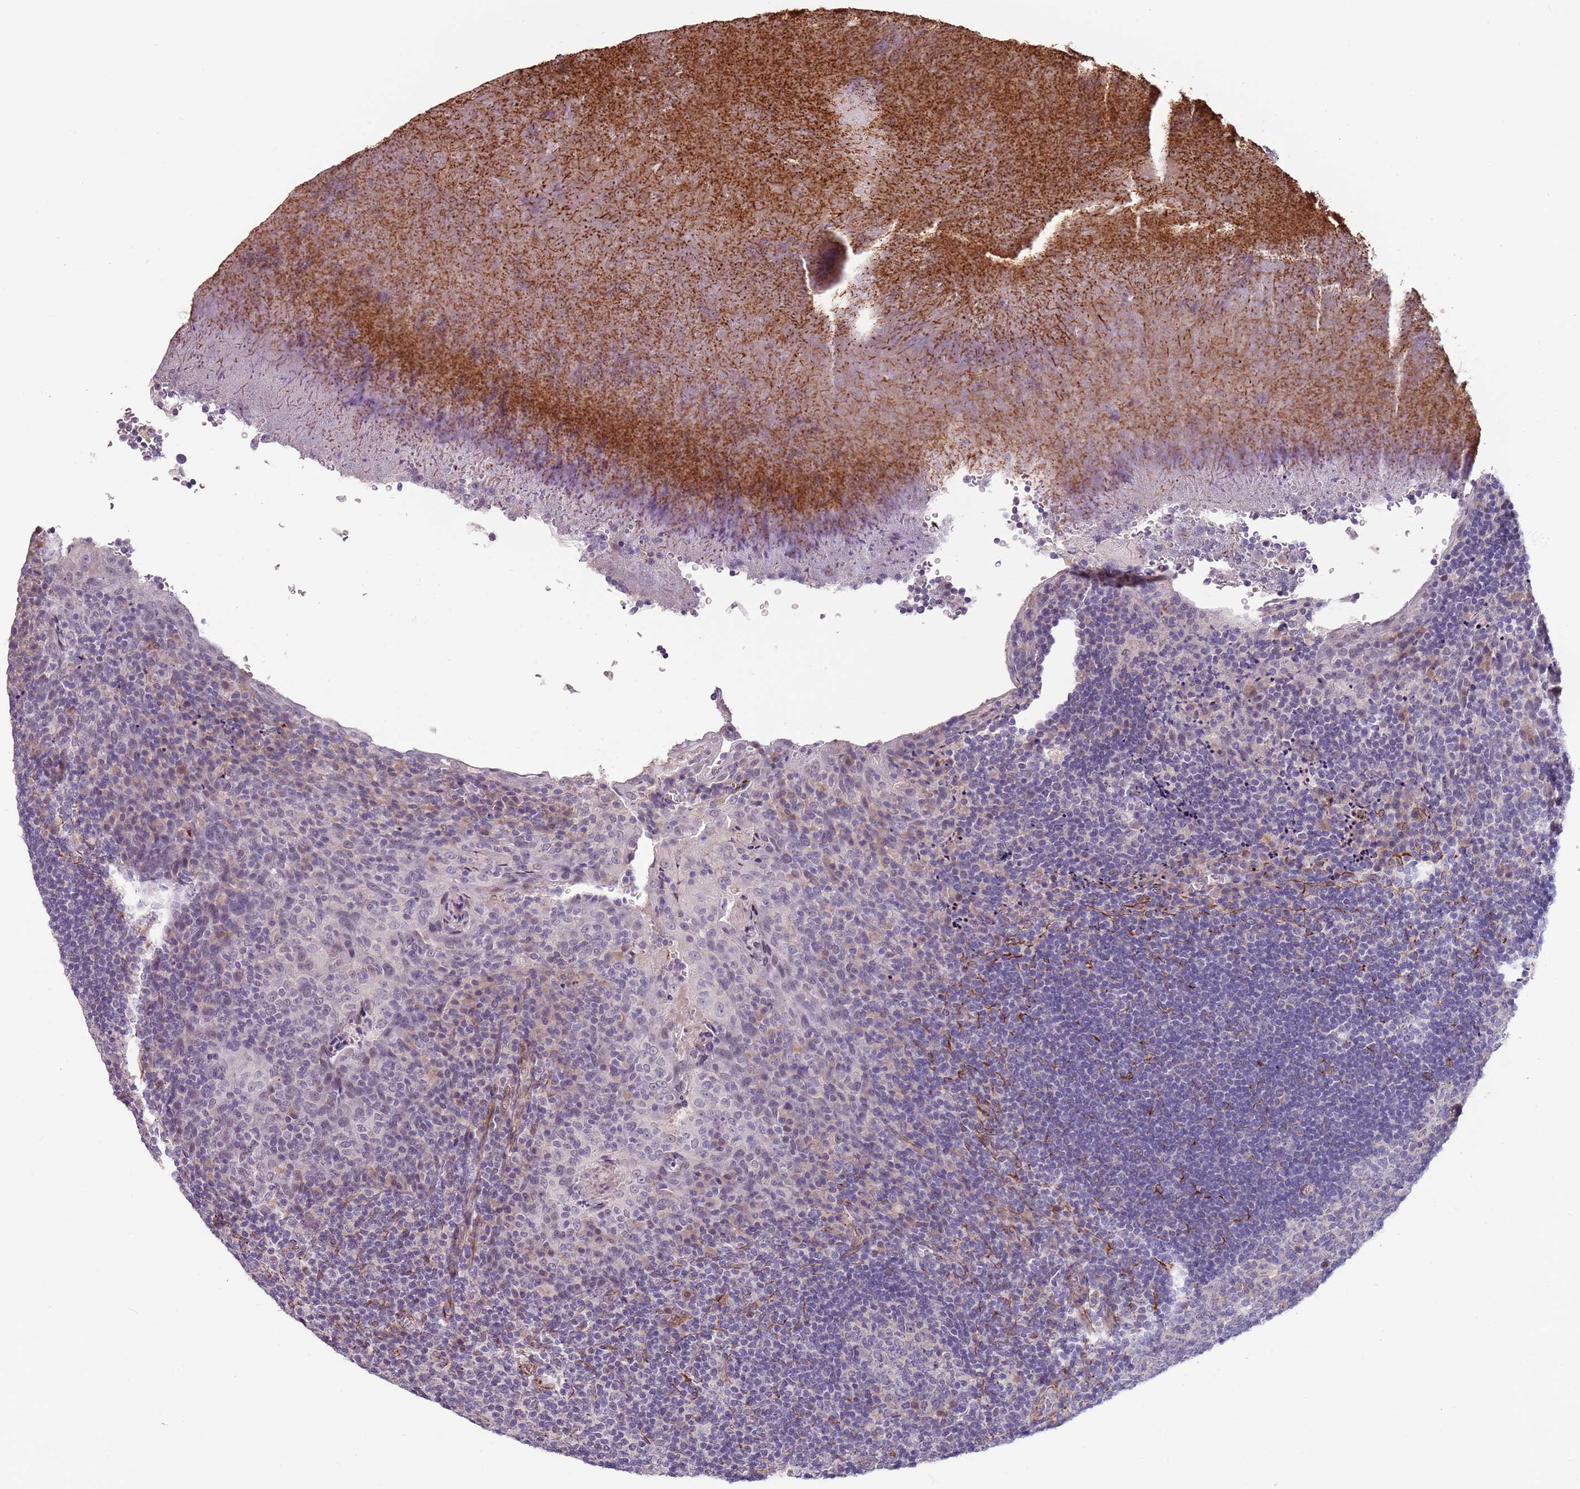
{"staining": {"intensity": "weak", "quantity": "<25%", "location": "nuclear"}, "tissue": "tonsil", "cell_type": "Germinal center cells", "image_type": "normal", "snomed": [{"axis": "morphology", "description": "Normal tissue, NOS"}, {"axis": "topography", "description": "Tonsil"}], "caption": "IHC micrograph of normal tonsil: tonsil stained with DAB (3,3'-diaminobenzidine) demonstrates no significant protein staining in germinal center cells.", "gene": "ENSG00000271254", "patient": {"sex": "male", "age": 17}}